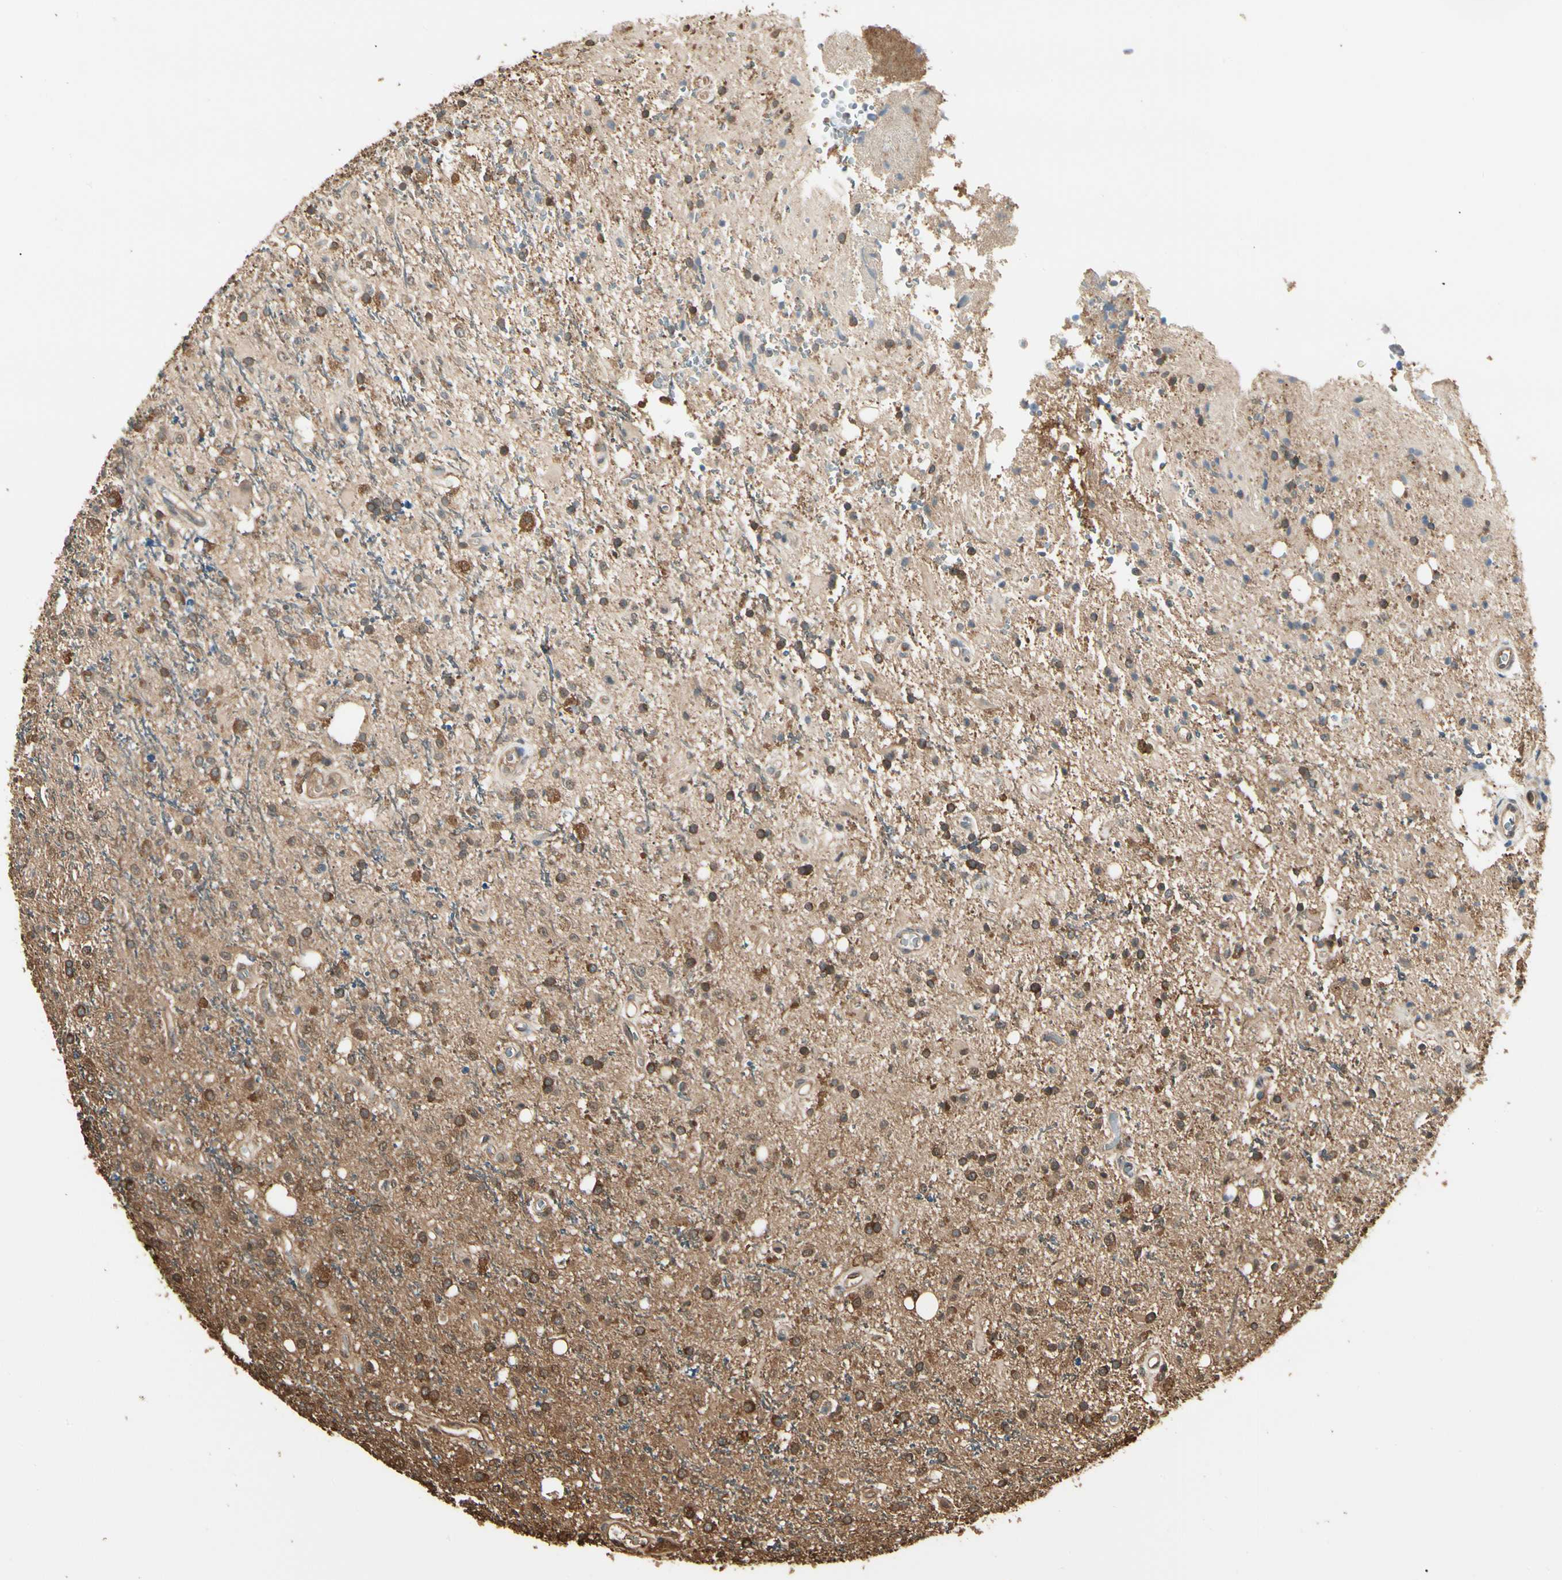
{"staining": {"intensity": "moderate", "quantity": "25%-75%", "location": "cytoplasmic/membranous"}, "tissue": "glioma", "cell_type": "Tumor cells", "image_type": "cancer", "snomed": [{"axis": "morphology", "description": "Glioma, malignant, High grade"}, {"axis": "topography", "description": "Brain"}], "caption": "Immunohistochemical staining of human glioma shows moderate cytoplasmic/membranous protein expression in about 25%-75% of tumor cells. (DAB (3,3'-diaminobenzidine) IHC, brown staining for protein, blue staining for nuclei).", "gene": "YWHAE", "patient": {"sex": "male", "age": 47}}